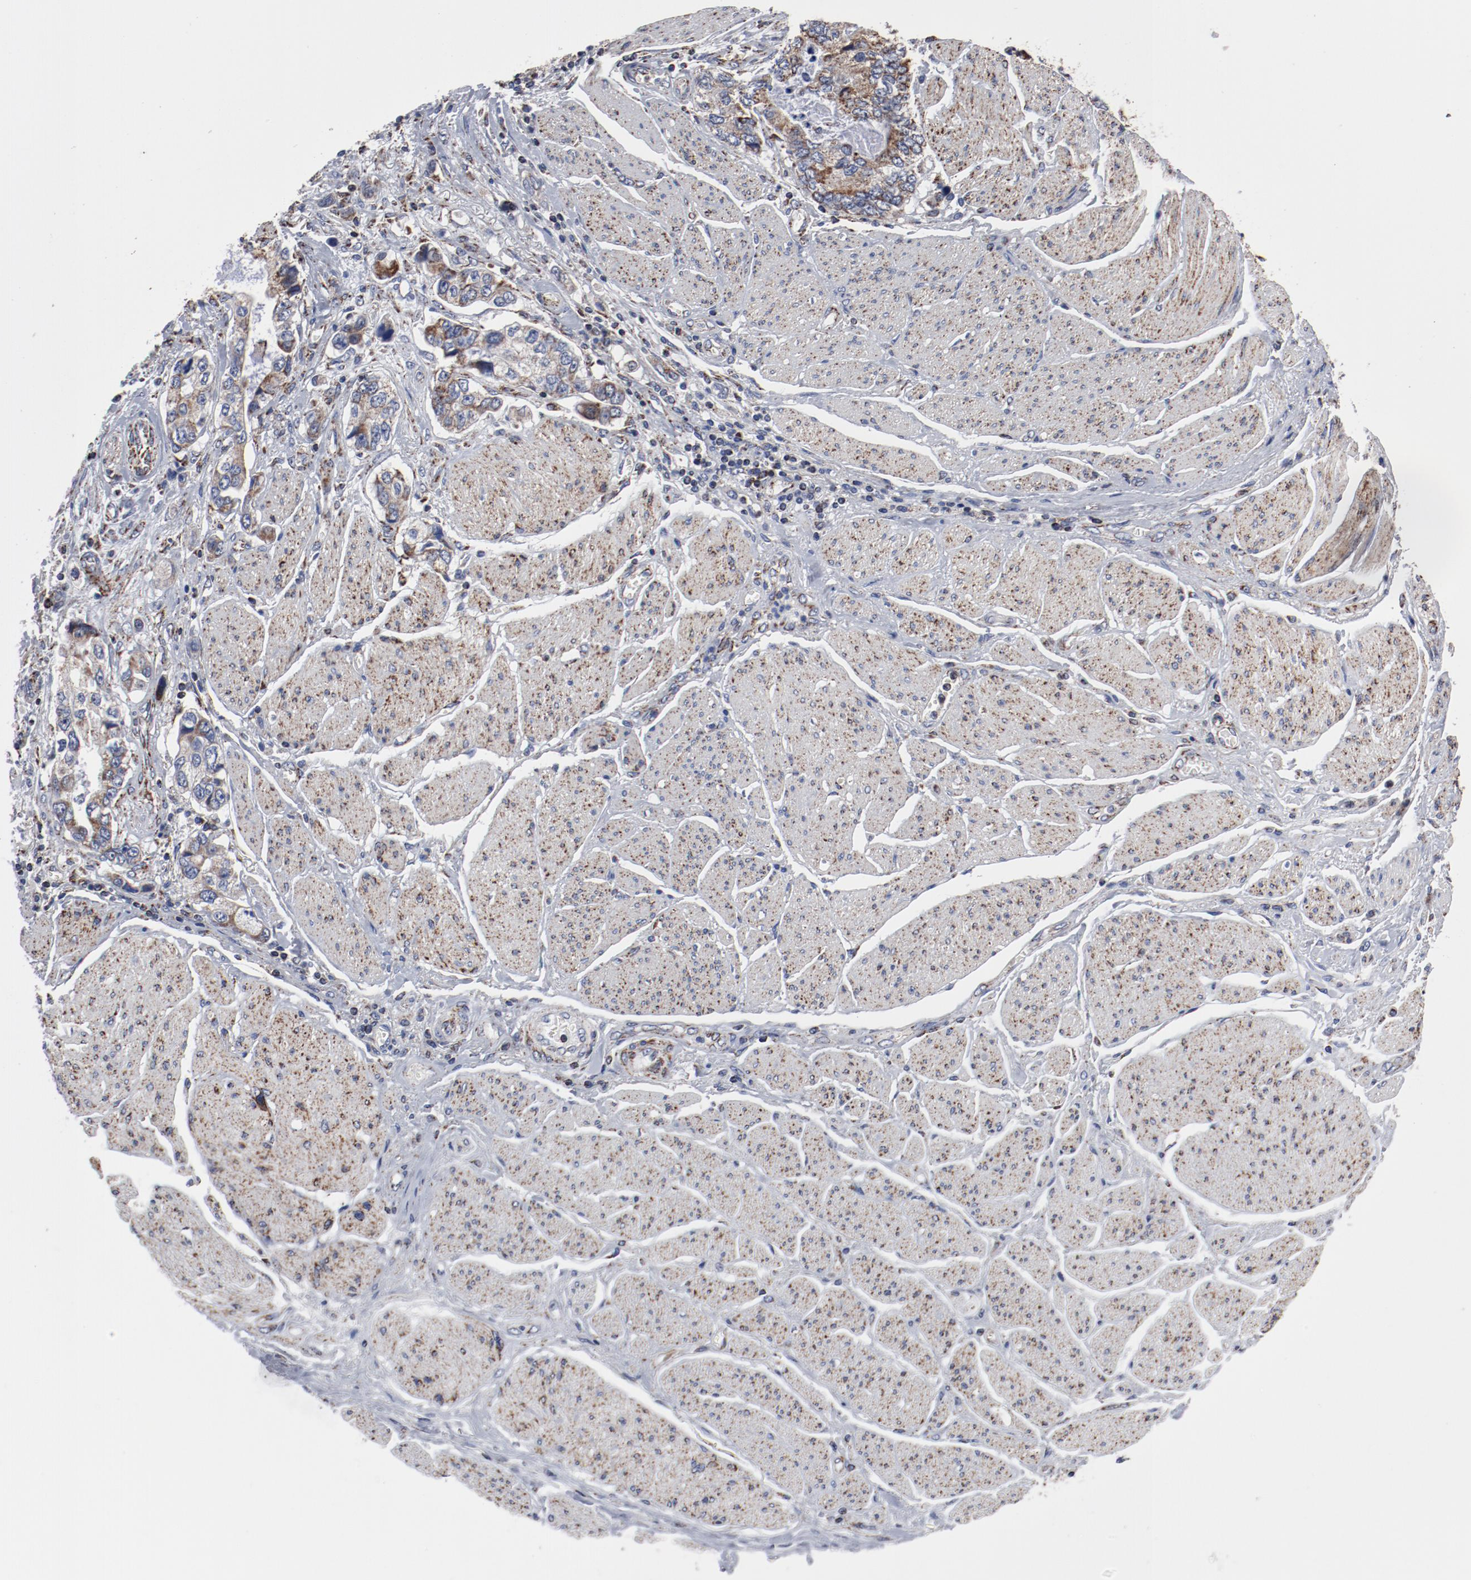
{"staining": {"intensity": "weak", "quantity": ">75%", "location": "cytoplasmic/membranous"}, "tissue": "stomach cancer", "cell_type": "Tumor cells", "image_type": "cancer", "snomed": [{"axis": "morphology", "description": "Adenocarcinoma, NOS"}, {"axis": "topography", "description": "Pancreas"}, {"axis": "topography", "description": "Stomach, upper"}], "caption": "A high-resolution photomicrograph shows immunohistochemistry staining of adenocarcinoma (stomach), which reveals weak cytoplasmic/membranous expression in about >75% of tumor cells.", "gene": "NDUFV2", "patient": {"sex": "male", "age": 77}}